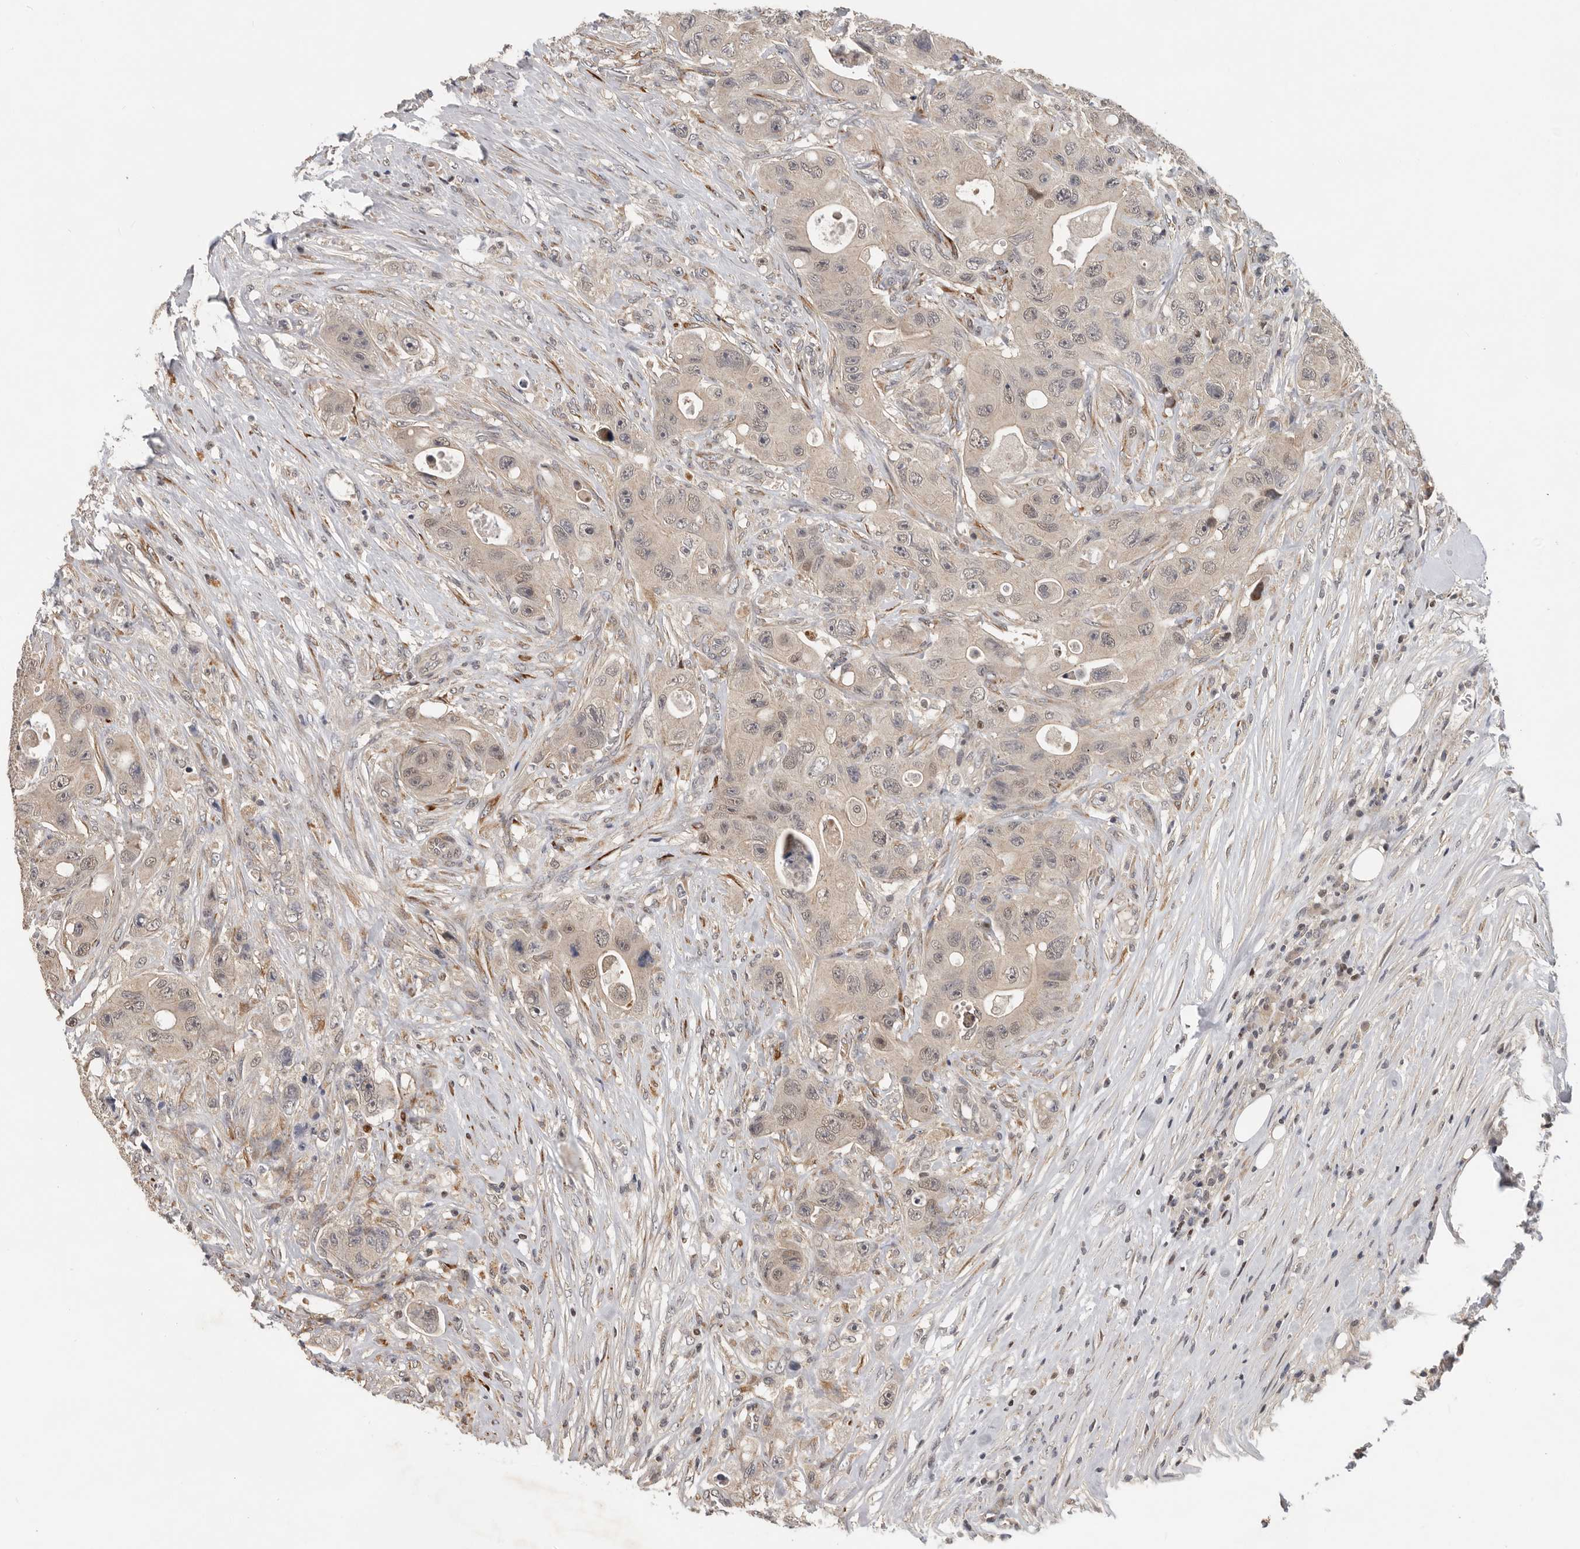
{"staining": {"intensity": "weak", "quantity": "25%-75%", "location": "nuclear"}, "tissue": "colorectal cancer", "cell_type": "Tumor cells", "image_type": "cancer", "snomed": [{"axis": "morphology", "description": "Adenocarcinoma, NOS"}, {"axis": "topography", "description": "Colon"}], "caption": "Protein staining of colorectal adenocarcinoma tissue shows weak nuclear positivity in approximately 25%-75% of tumor cells.", "gene": "HENMT1", "patient": {"sex": "female", "age": 46}}